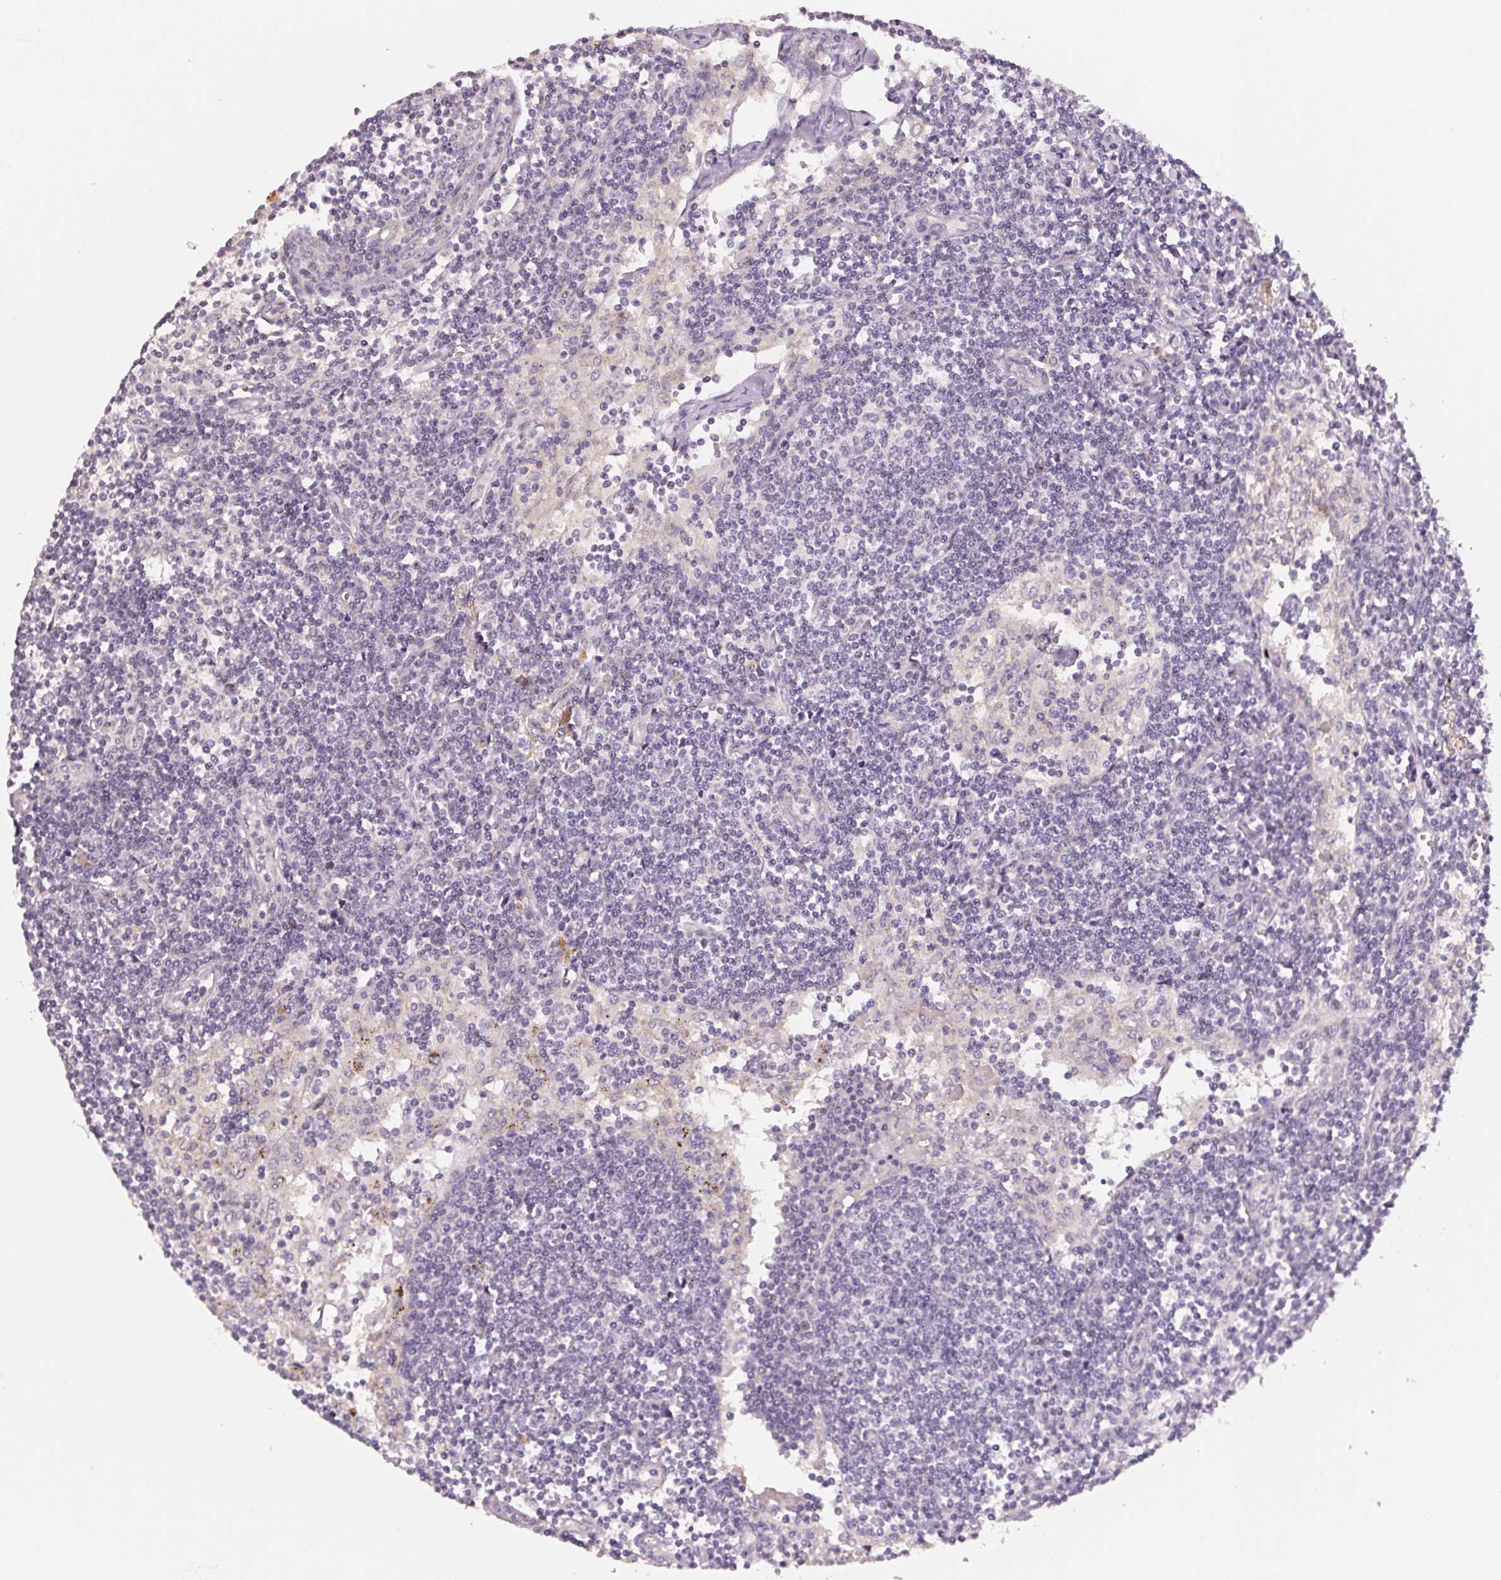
{"staining": {"intensity": "moderate", "quantity": "<25%", "location": "nuclear"}, "tissue": "lymph node", "cell_type": "Germinal center cells", "image_type": "normal", "snomed": [{"axis": "morphology", "description": "Normal tissue, NOS"}, {"axis": "topography", "description": "Lymph node"}], "caption": "Immunohistochemical staining of benign human lymph node shows low levels of moderate nuclear positivity in approximately <25% of germinal center cells. The protein of interest is stained brown, and the nuclei are stained in blue (DAB (3,3'-diaminobenzidine) IHC with brightfield microscopy, high magnification).", "gene": "KIFC1", "patient": {"sex": "female", "age": 69}}